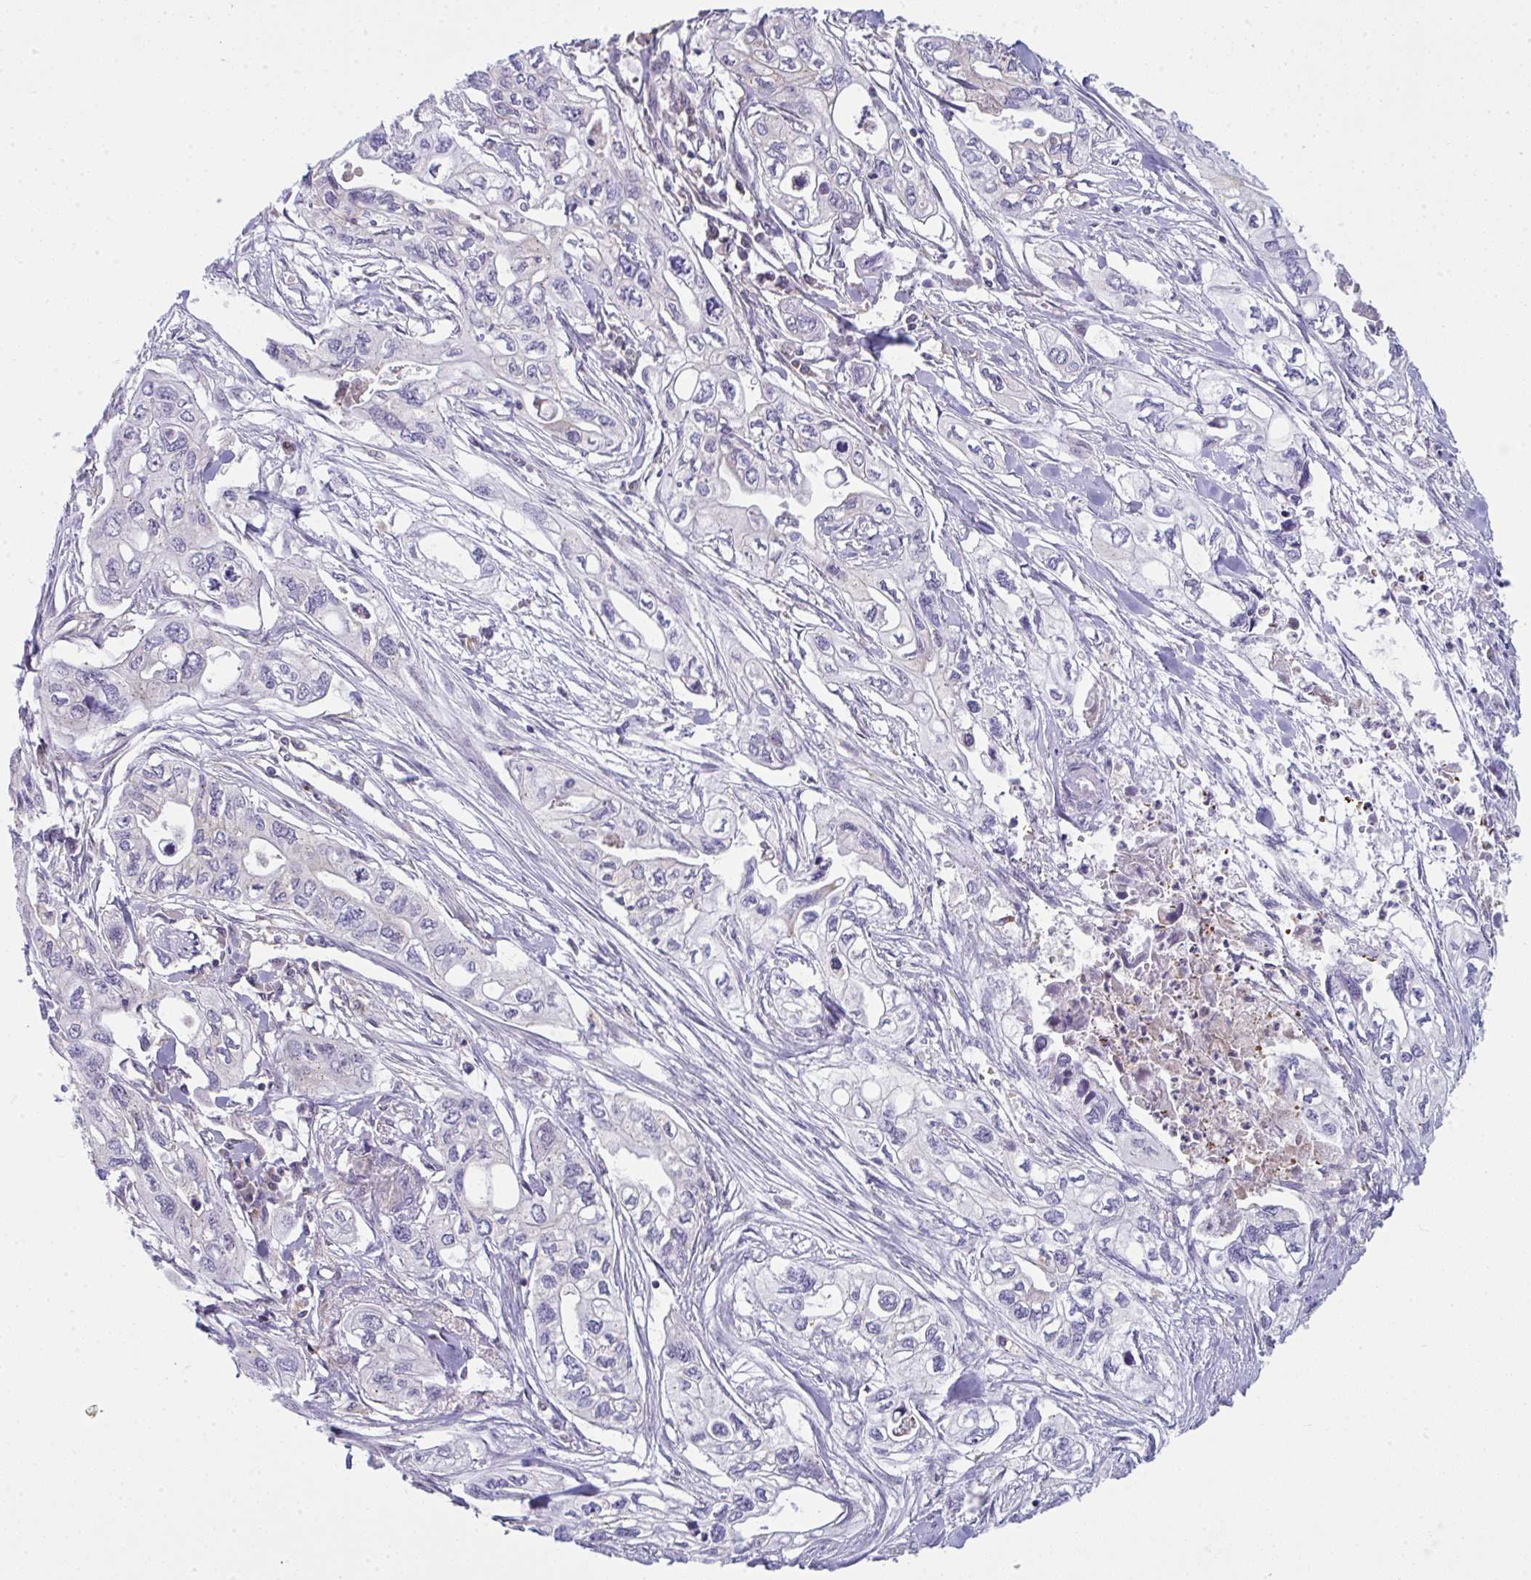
{"staining": {"intensity": "negative", "quantity": "none", "location": "none"}, "tissue": "pancreatic cancer", "cell_type": "Tumor cells", "image_type": "cancer", "snomed": [{"axis": "morphology", "description": "Adenocarcinoma, NOS"}, {"axis": "topography", "description": "Pancreas"}], "caption": "Tumor cells are negative for protein expression in human adenocarcinoma (pancreatic).", "gene": "ALDH16A1", "patient": {"sex": "male", "age": 68}}